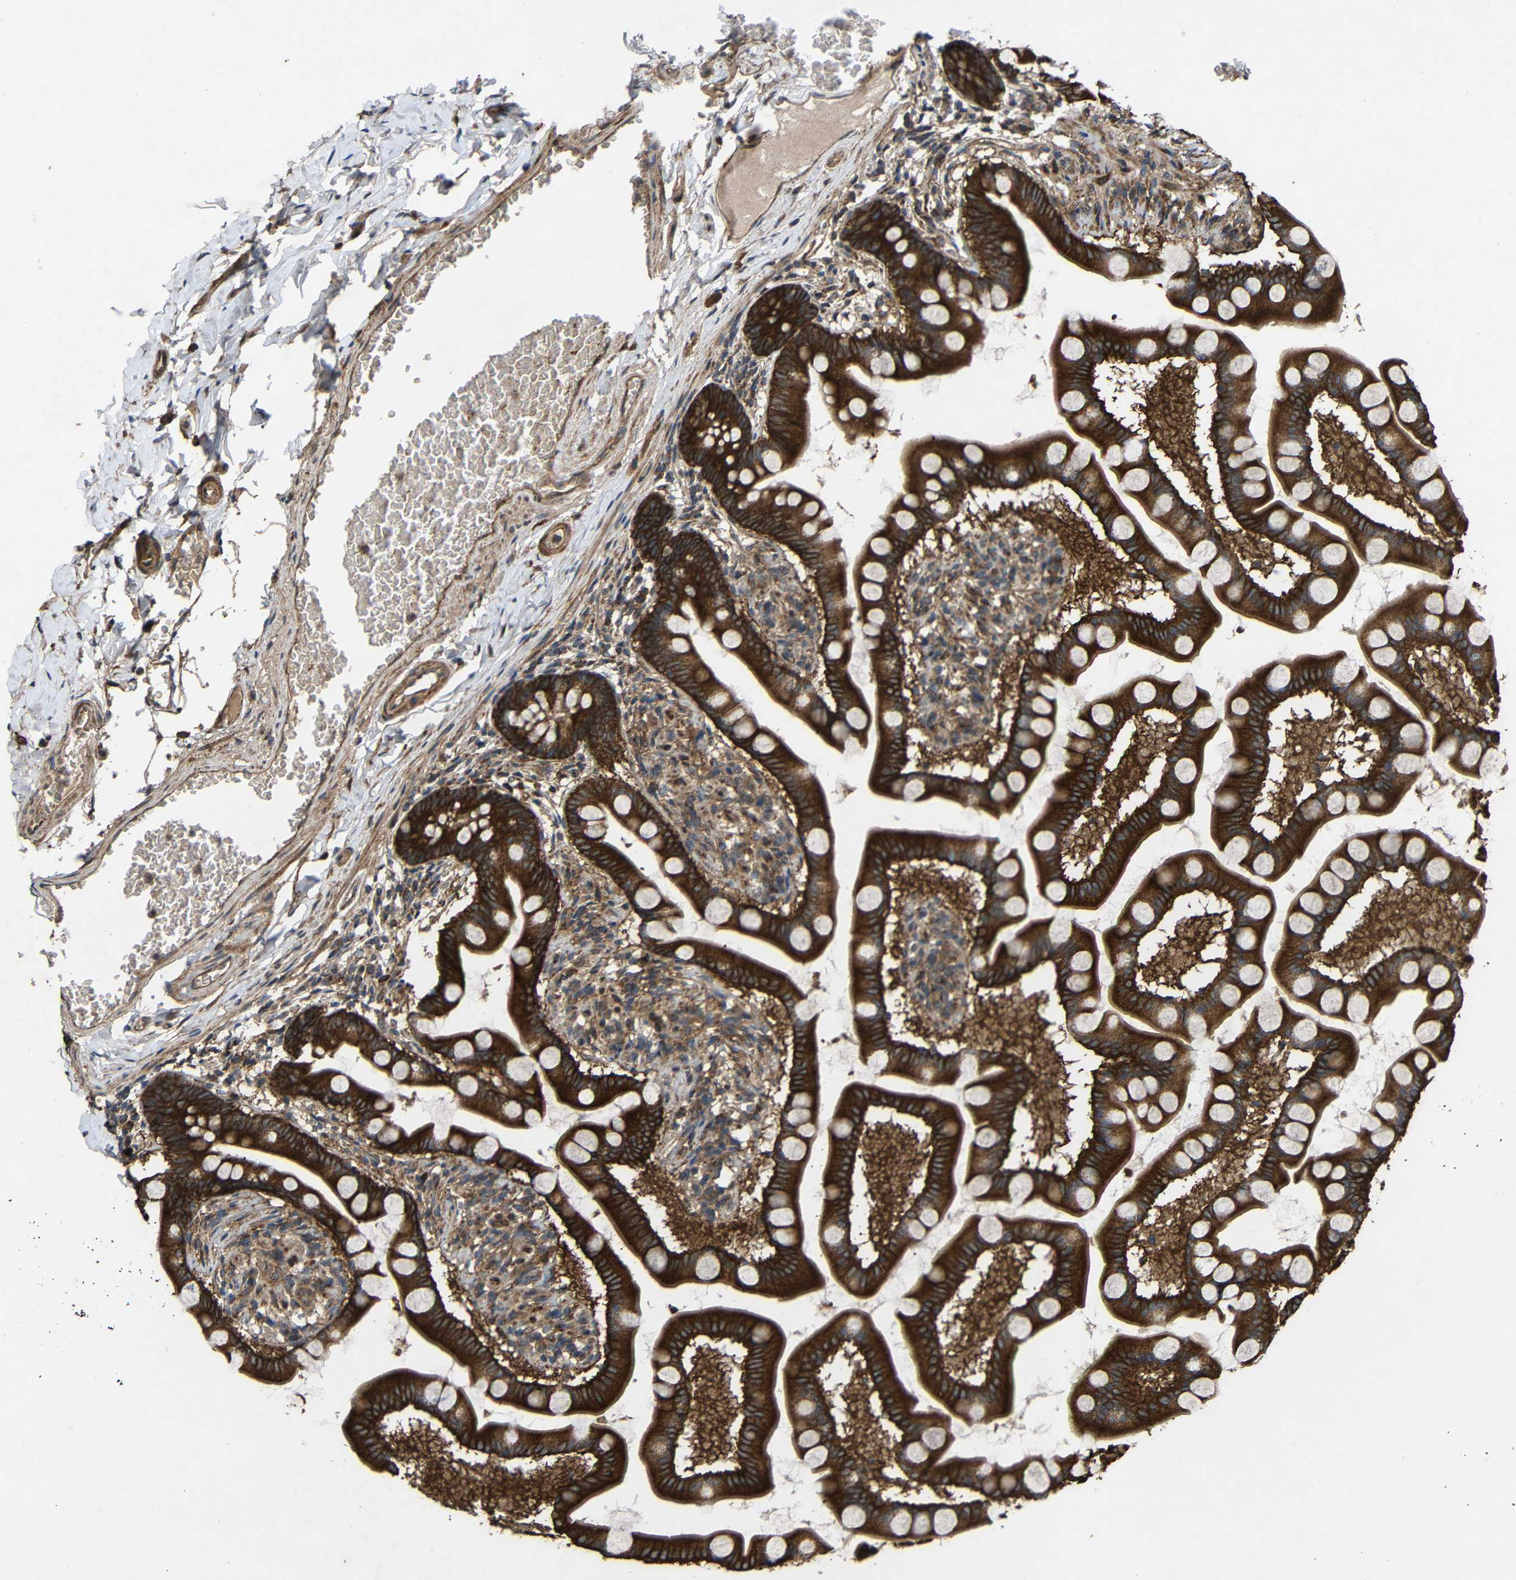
{"staining": {"intensity": "strong", "quantity": ">75%", "location": "cytoplasmic/membranous"}, "tissue": "small intestine", "cell_type": "Glandular cells", "image_type": "normal", "snomed": [{"axis": "morphology", "description": "Normal tissue, NOS"}, {"axis": "topography", "description": "Small intestine"}], "caption": "High-power microscopy captured an immunohistochemistry histopathology image of normal small intestine, revealing strong cytoplasmic/membranous positivity in about >75% of glandular cells. (brown staining indicates protein expression, while blue staining denotes nuclei).", "gene": "C1GALT1", "patient": {"sex": "male", "age": 41}}